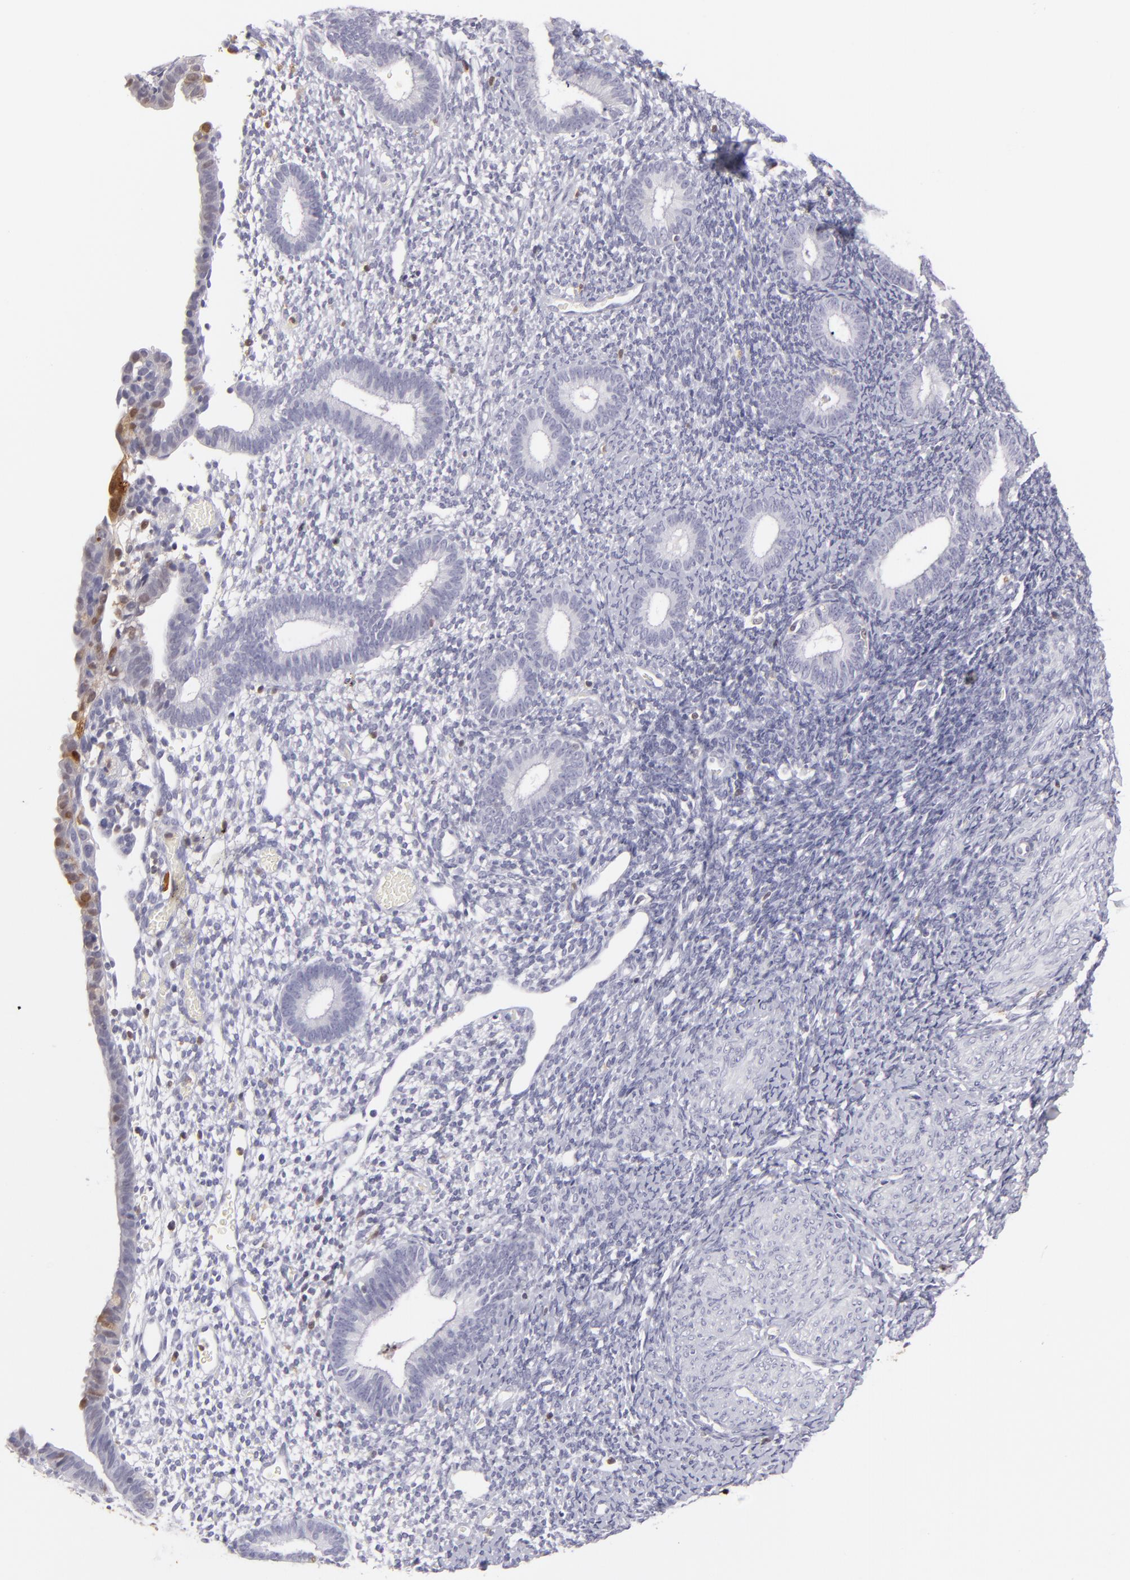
{"staining": {"intensity": "negative", "quantity": "none", "location": "none"}, "tissue": "endometrium", "cell_type": "Cells in endometrial stroma", "image_type": "normal", "snomed": [{"axis": "morphology", "description": "Normal tissue, NOS"}, {"axis": "topography", "description": "Smooth muscle"}, {"axis": "topography", "description": "Endometrium"}], "caption": "A high-resolution photomicrograph shows IHC staining of unremarkable endometrium, which reveals no significant positivity in cells in endometrial stroma.", "gene": "S100A2", "patient": {"sex": "female", "age": 57}}